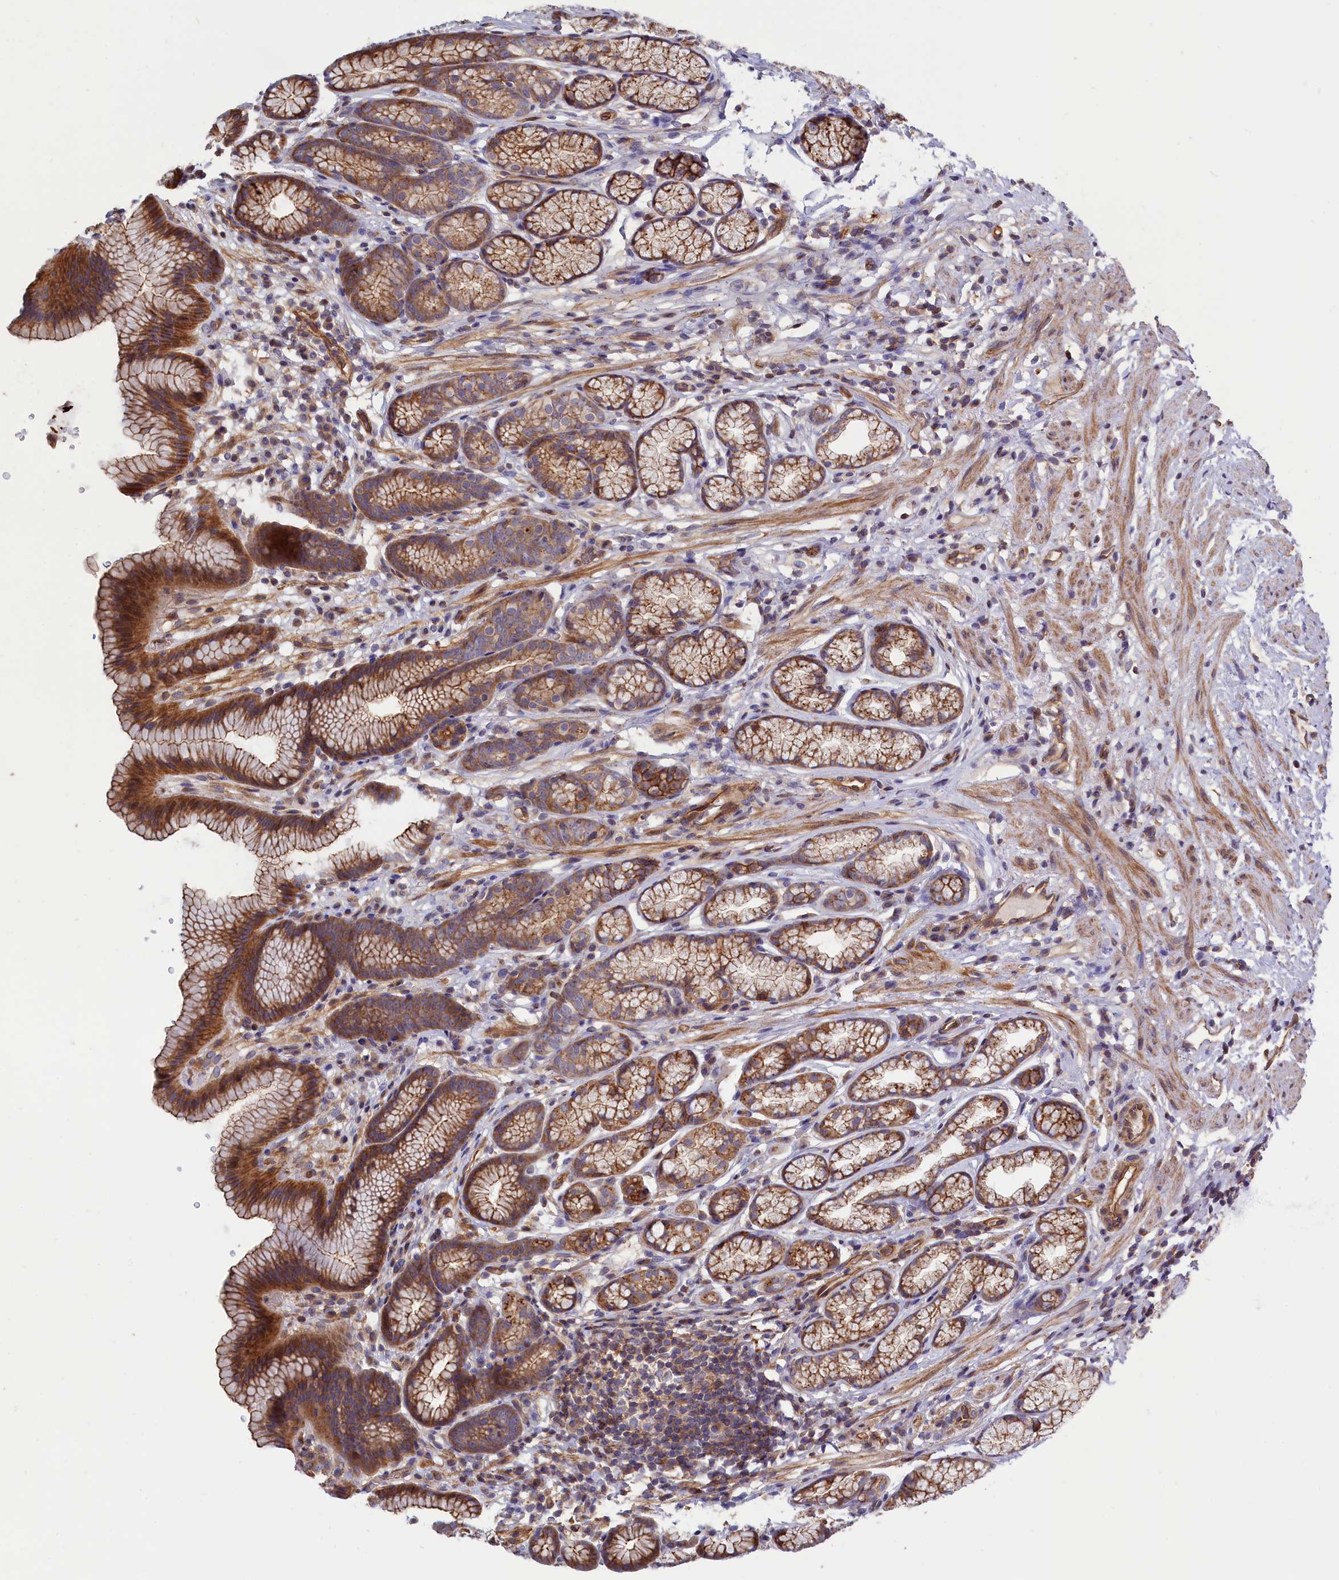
{"staining": {"intensity": "moderate", "quantity": ">75%", "location": "cytoplasmic/membranous"}, "tissue": "stomach", "cell_type": "Glandular cells", "image_type": "normal", "snomed": [{"axis": "morphology", "description": "Normal tissue, NOS"}, {"axis": "topography", "description": "Stomach"}], "caption": "Brown immunohistochemical staining in benign human stomach displays moderate cytoplasmic/membranous staining in approximately >75% of glandular cells. (Brightfield microscopy of DAB IHC at high magnification).", "gene": "ANKRD27", "patient": {"sex": "male", "age": 42}}